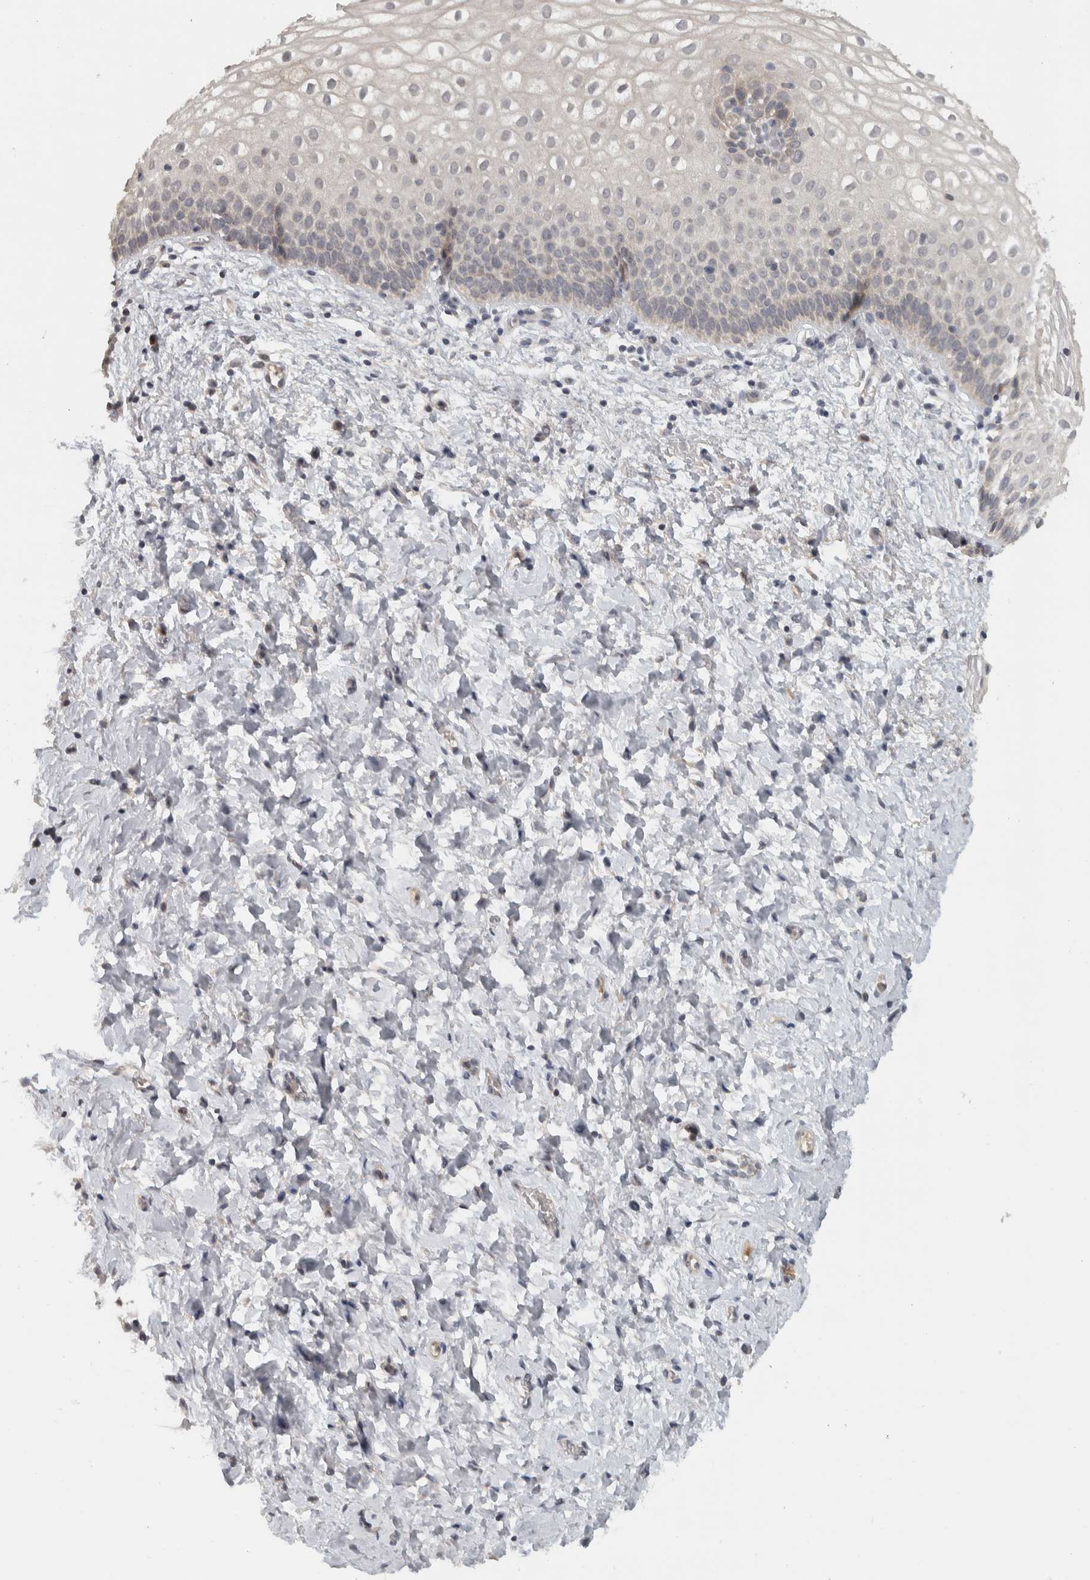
{"staining": {"intensity": "negative", "quantity": "none", "location": "none"}, "tissue": "cervix", "cell_type": "Squamous epithelial cells", "image_type": "normal", "snomed": [{"axis": "morphology", "description": "Normal tissue, NOS"}, {"axis": "topography", "description": "Cervix"}], "caption": "An immunohistochemistry (IHC) image of unremarkable cervix is shown. There is no staining in squamous epithelial cells of cervix.", "gene": "AFP", "patient": {"sex": "female", "age": 72}}